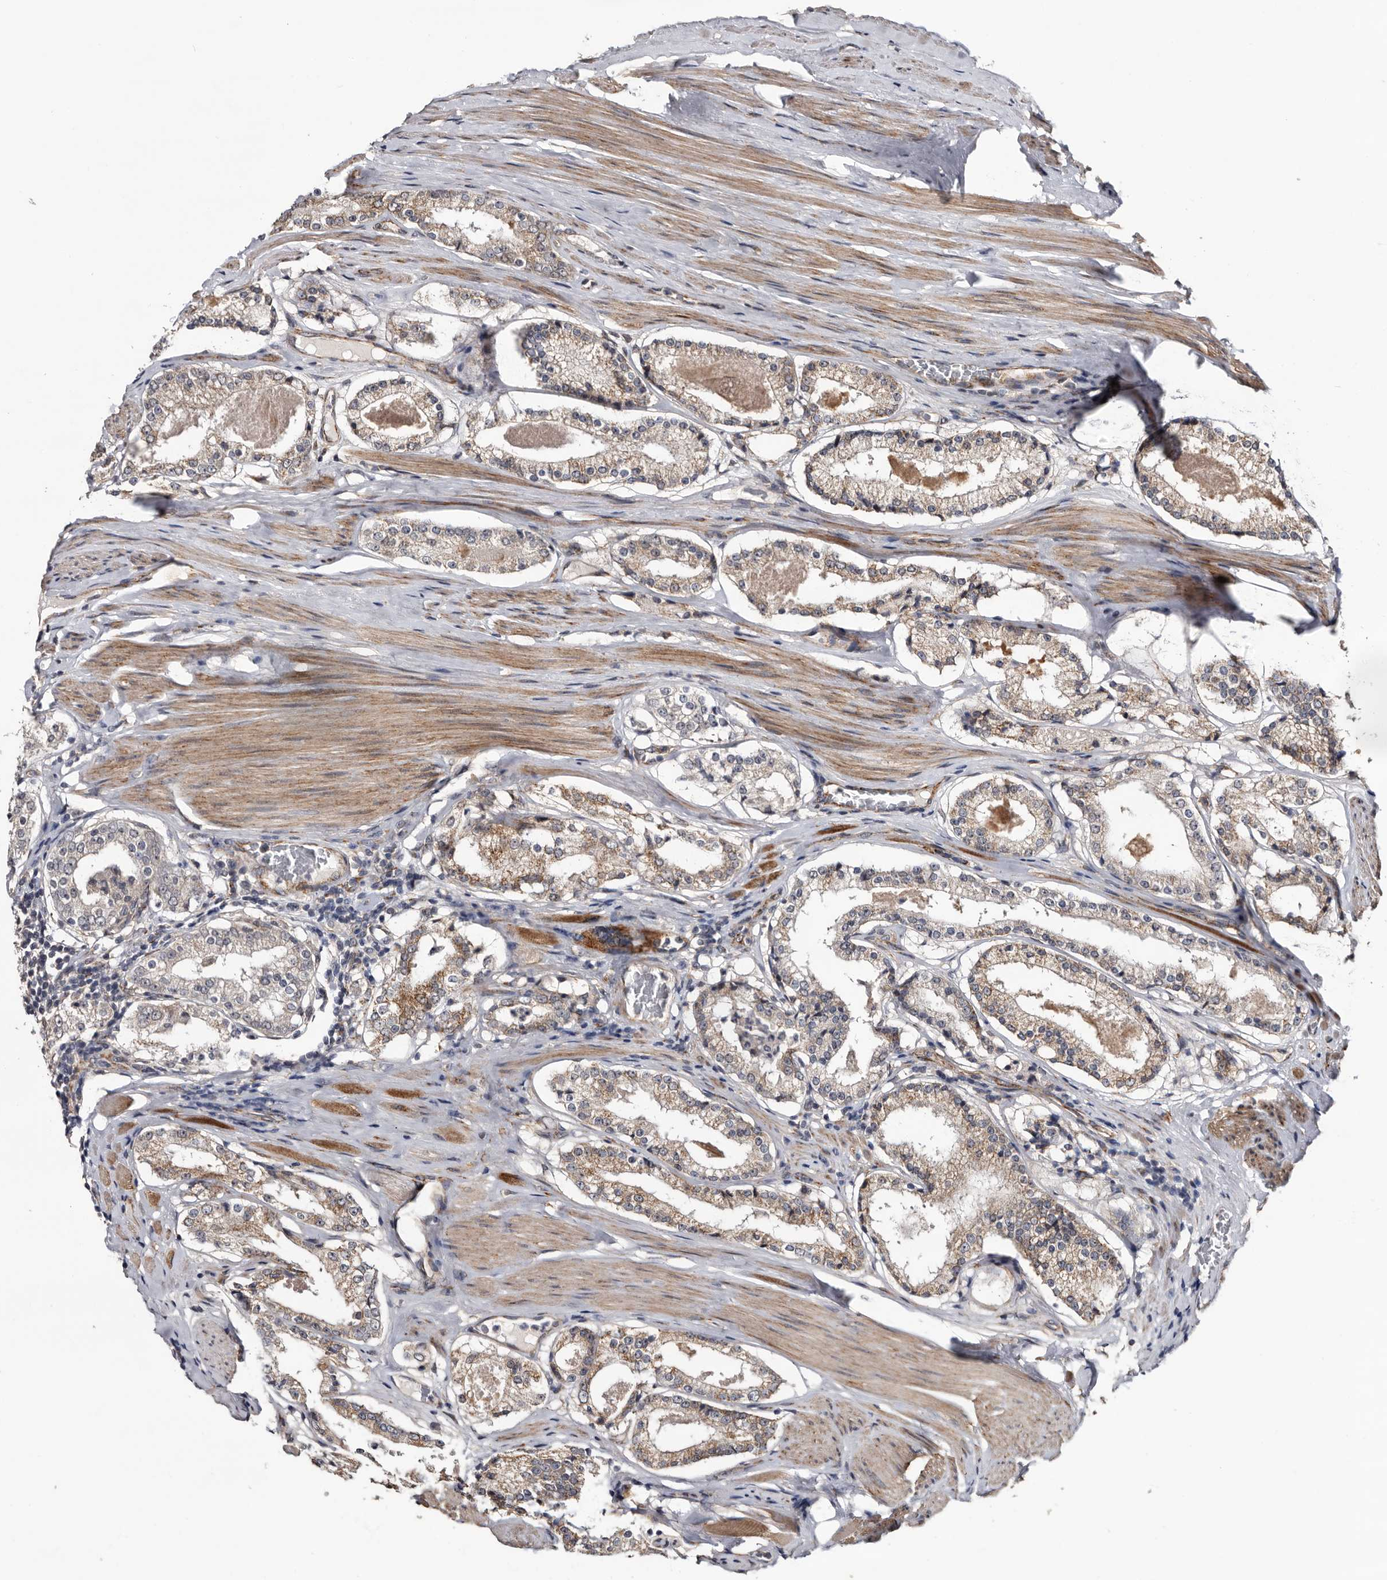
{"staining": {"intensity": "weak", "quantity": "25%-75%", "location": "cytoplasmic/membranous"}, "tissue": "prostate cancer", "cell_type": "Tumor cells", "image_type": "cancer", "snomed": [{"axis": "morphology", "description": "Adenocarcinoma, Low grade"}, {"axis": "topography", "description": "Prostate"}], "caption": "A brown stain shows weak cytoplasmic/membranous positivity of a protein in human prostate cancer (low-grade adenocarcinoma) tumor cells.", "gene": "ARMCX2", "patient": {"sex": "male", "age": 70}}